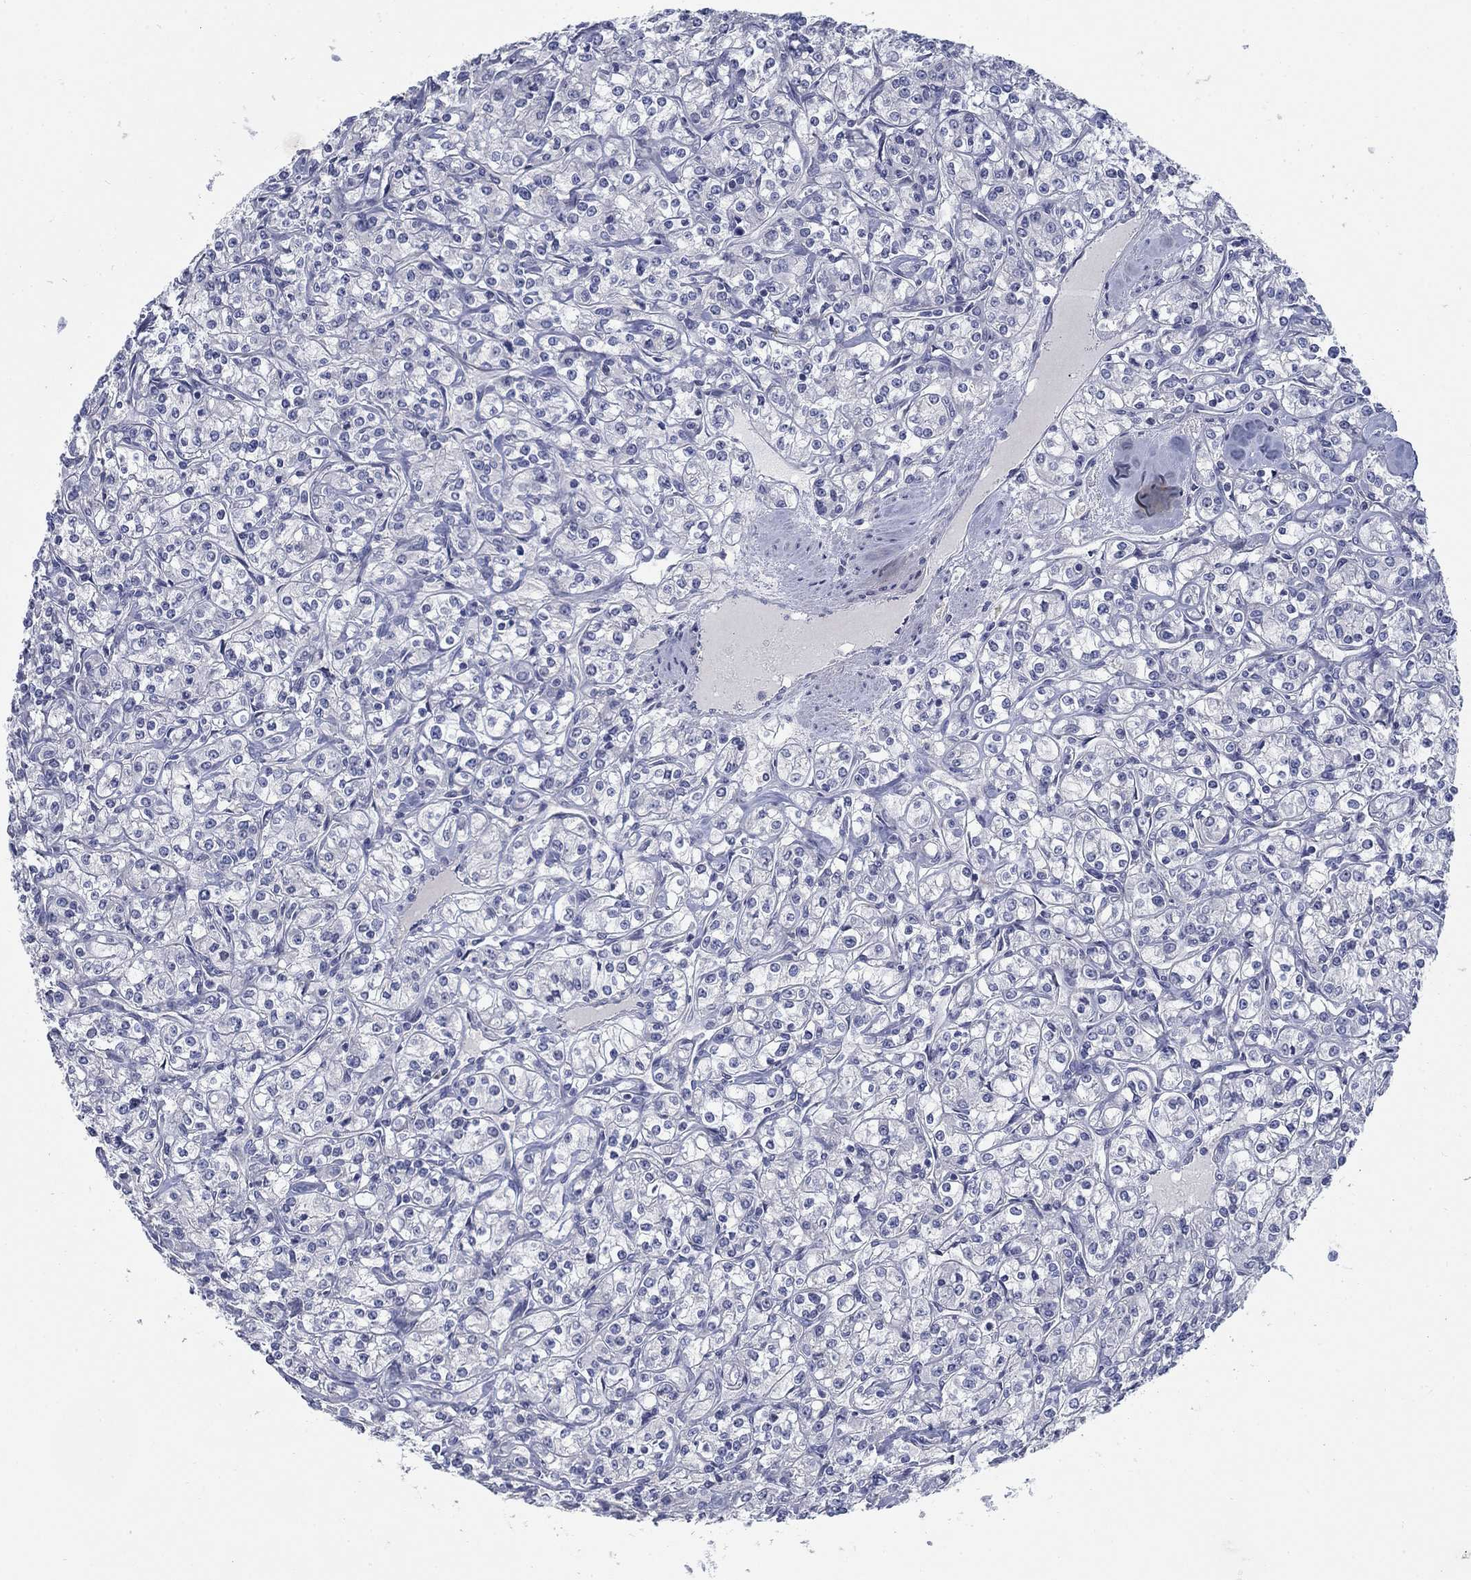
{"staining": {"intensity": "negative", "quantity": "none", "location": "none"}, "tissue": "renal cancer", "cell_type": "Tumor cells", "image_type": "cancer", "snomed": [{"axis": "morphology", "description": "Adenocarcinoma, NOS"}, {"axis": "topography", "description": "Kidney"}], "caption": "Micrograph shows no protein positivity in tumor cells of adenocarcinoma (renal) tissue.", "gene": "DNER", "patient": {"sex": "male", "age": 77}}